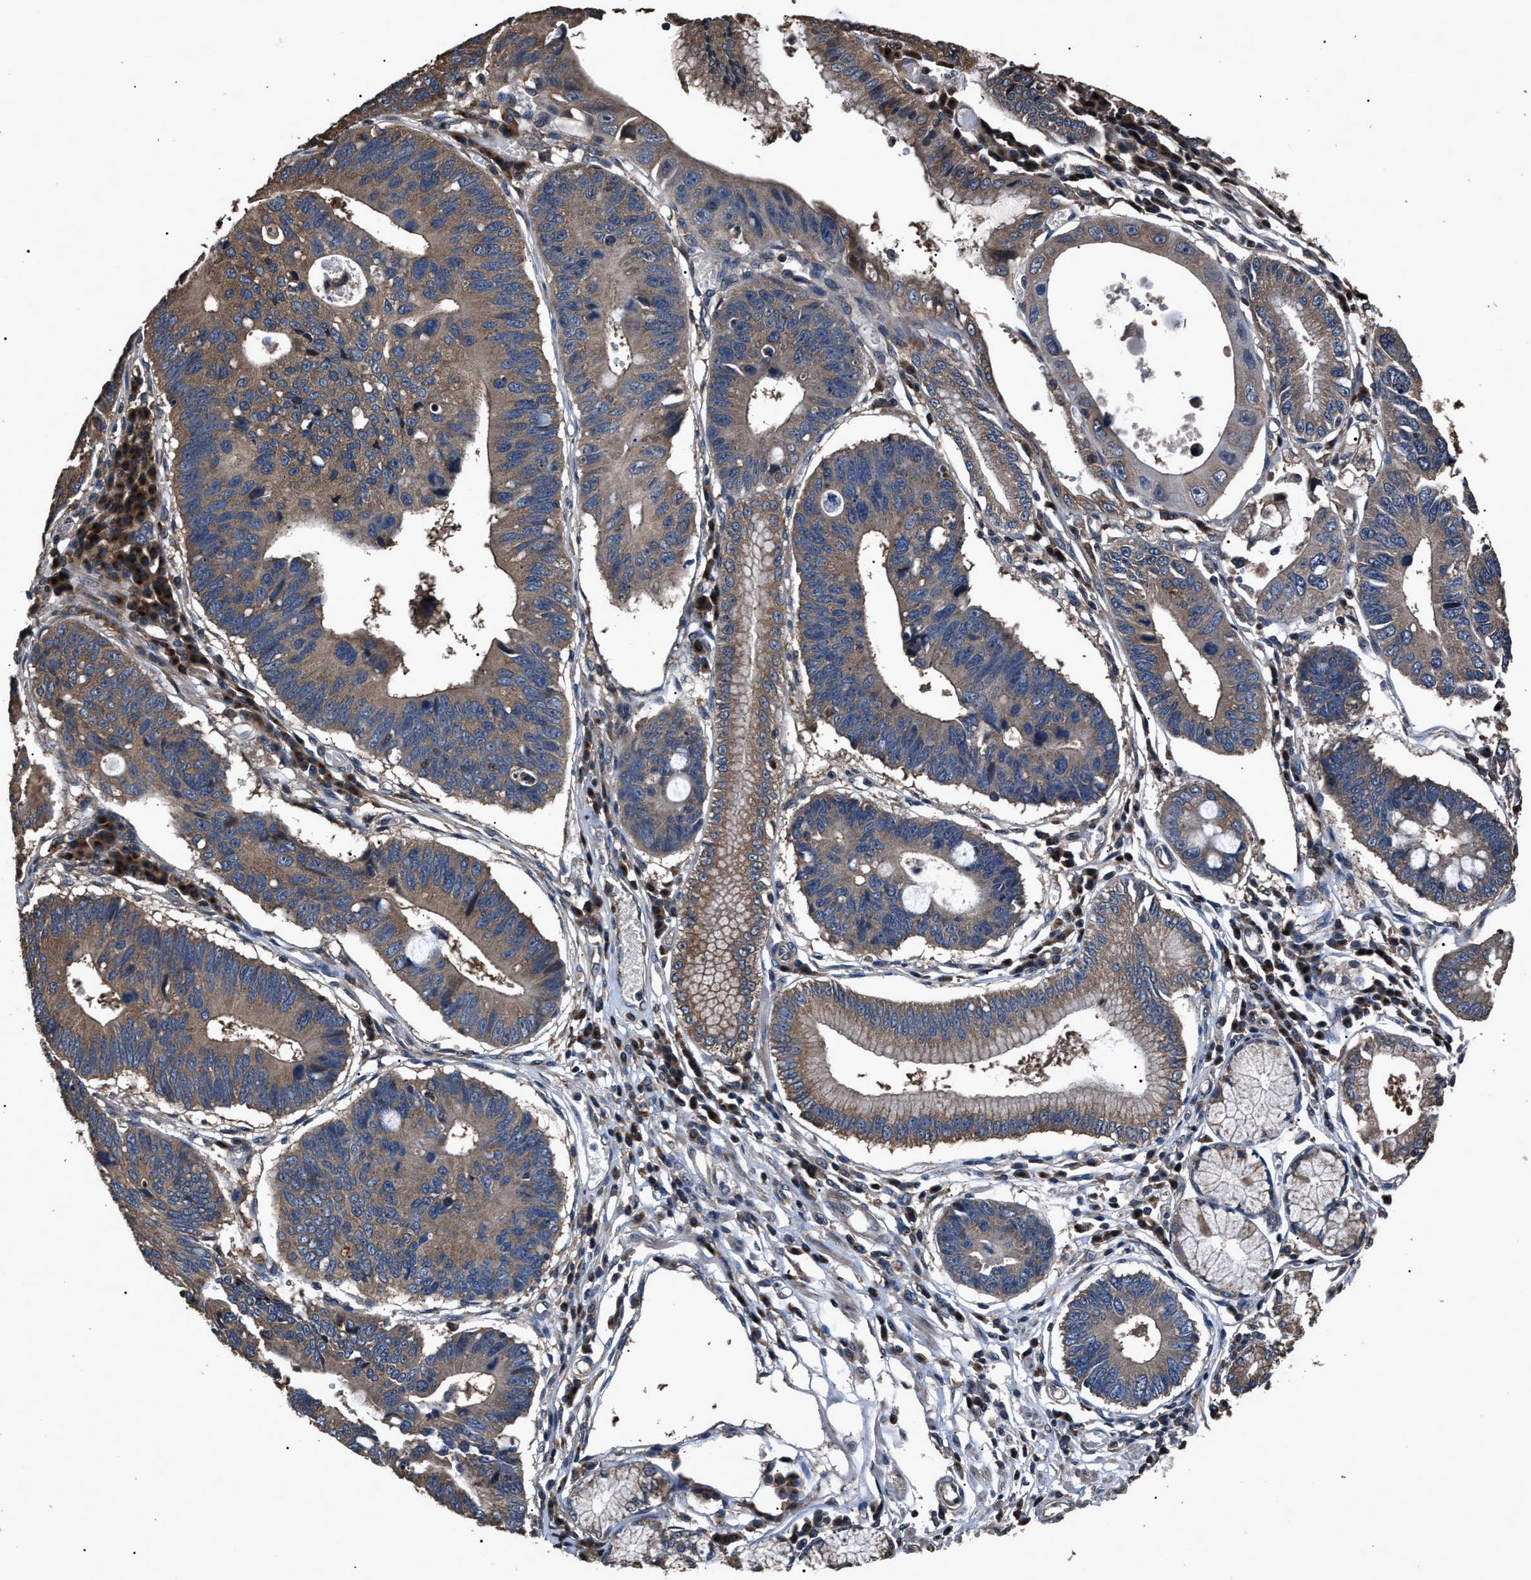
{"staining": {"intensity": "moderate", "quantity": ">75%", "location": "cytoplasmic/membranous"}, "tissue": "stomach cancer", "cell_type": "Tumor cells", "image_type": "cancer", "snomed": [{"axis": "morphology", "description": "Adenocarcinoma, NOS"}, {"axis": "topography", "description": "Stomach"}], "caption": "Tumor cells exhibit medium levels of moderate cytoplasmic/membranous expression in about >75% of cells in stomach adenocarcinoma. (DAB (3,3'-diaminobenzidine) = brown stain, brightfield microscopy at high magnification).", "gene": "RNF216", "patient": {"sex": "male", "age": 59}}